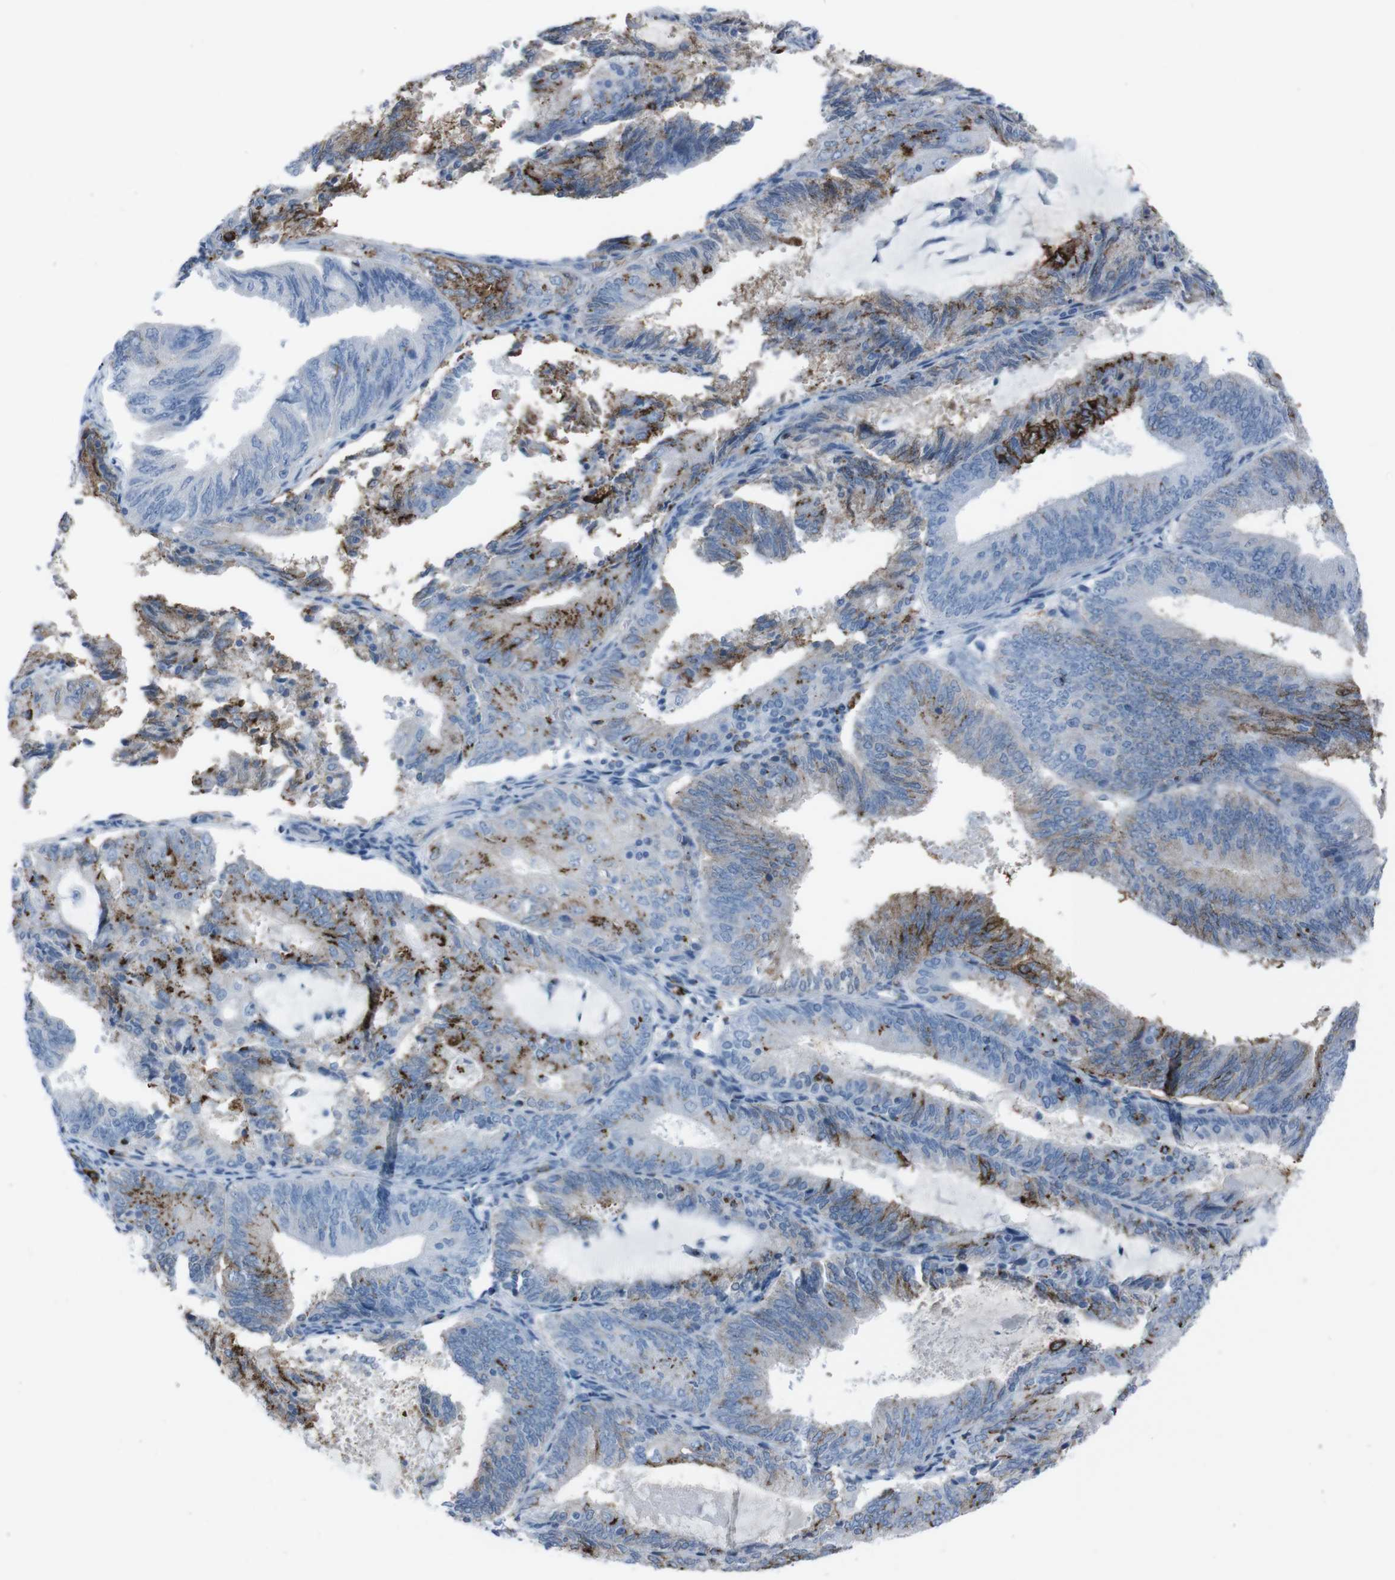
{"staining": {"intensity": "strong", "quantity": "25%-75%", "location": "cytoplasmic/membranous"}, "tissue": "endometrial cancer", "cell_type": "Tumor cells", "image_type": "cancer", "snomed": [{"axis": "morphology", "description": "Adenocarcinoma, NOS"}, {"axis": "topography", "description": "Endometrium"}], "caption": "Human endometrial cancer stained with a protein marker shows strong staining in tumor cells.", "gene": "ST6GAL1", "patient": {"sex": "female", "age": 81}}